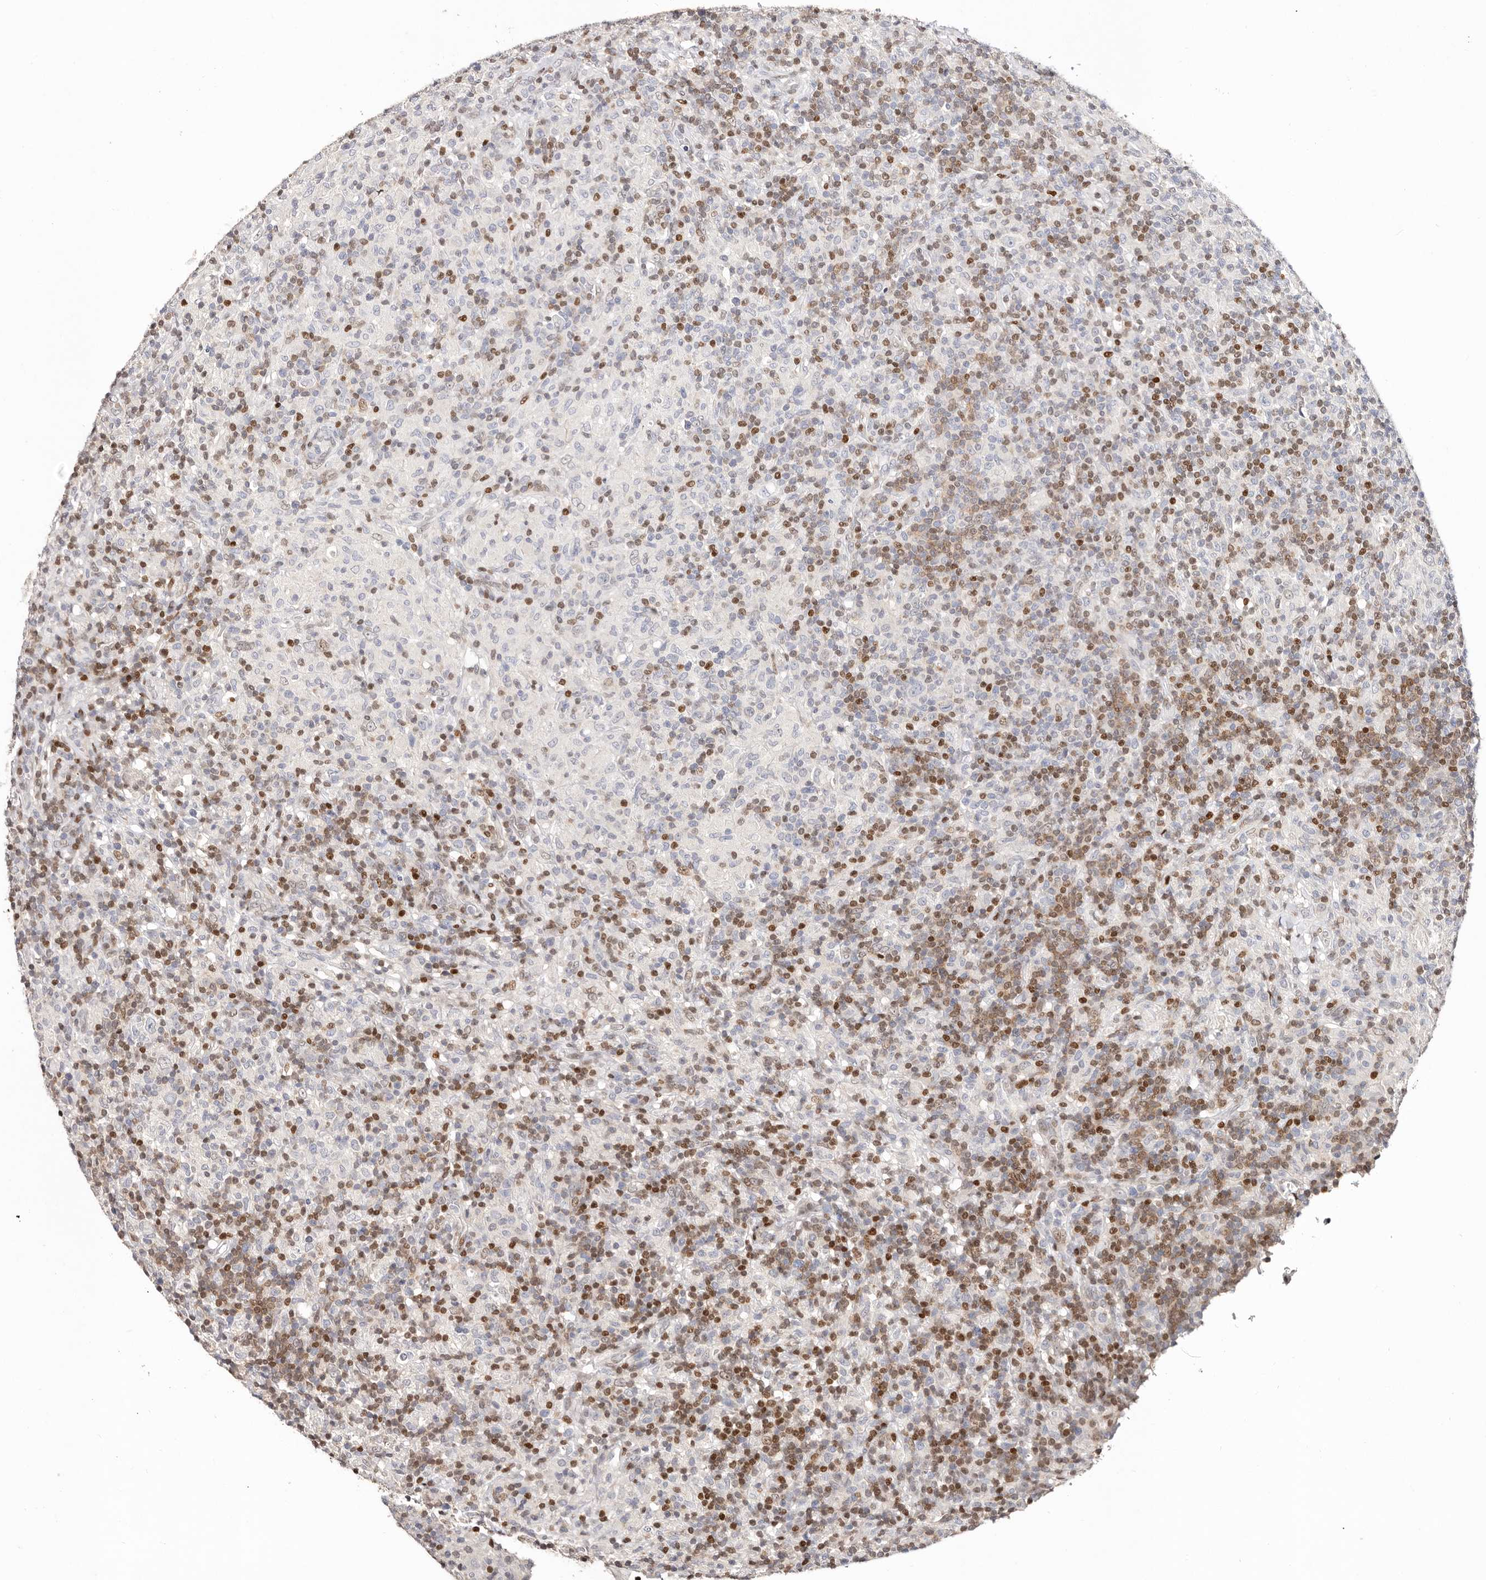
{"staining": {"intensity": "negative", "quantity": "none", "location": "none"}, "tissue": "lymphoma", "cell_type": "Tumor cells", "image_type": "cancer", "snomed": [{"axis": "morphology", "description": "Hodgkin's disease, NOS"}, {"axis": "topography", "description": "Lymph node"}], "caption": "This is an immunohistochemistry histopathology image of Hodgkin's disease. There is no staining in tumor cells.", "gene": "IQGAP3", "patient": {"sex": "male", "age": 70}}